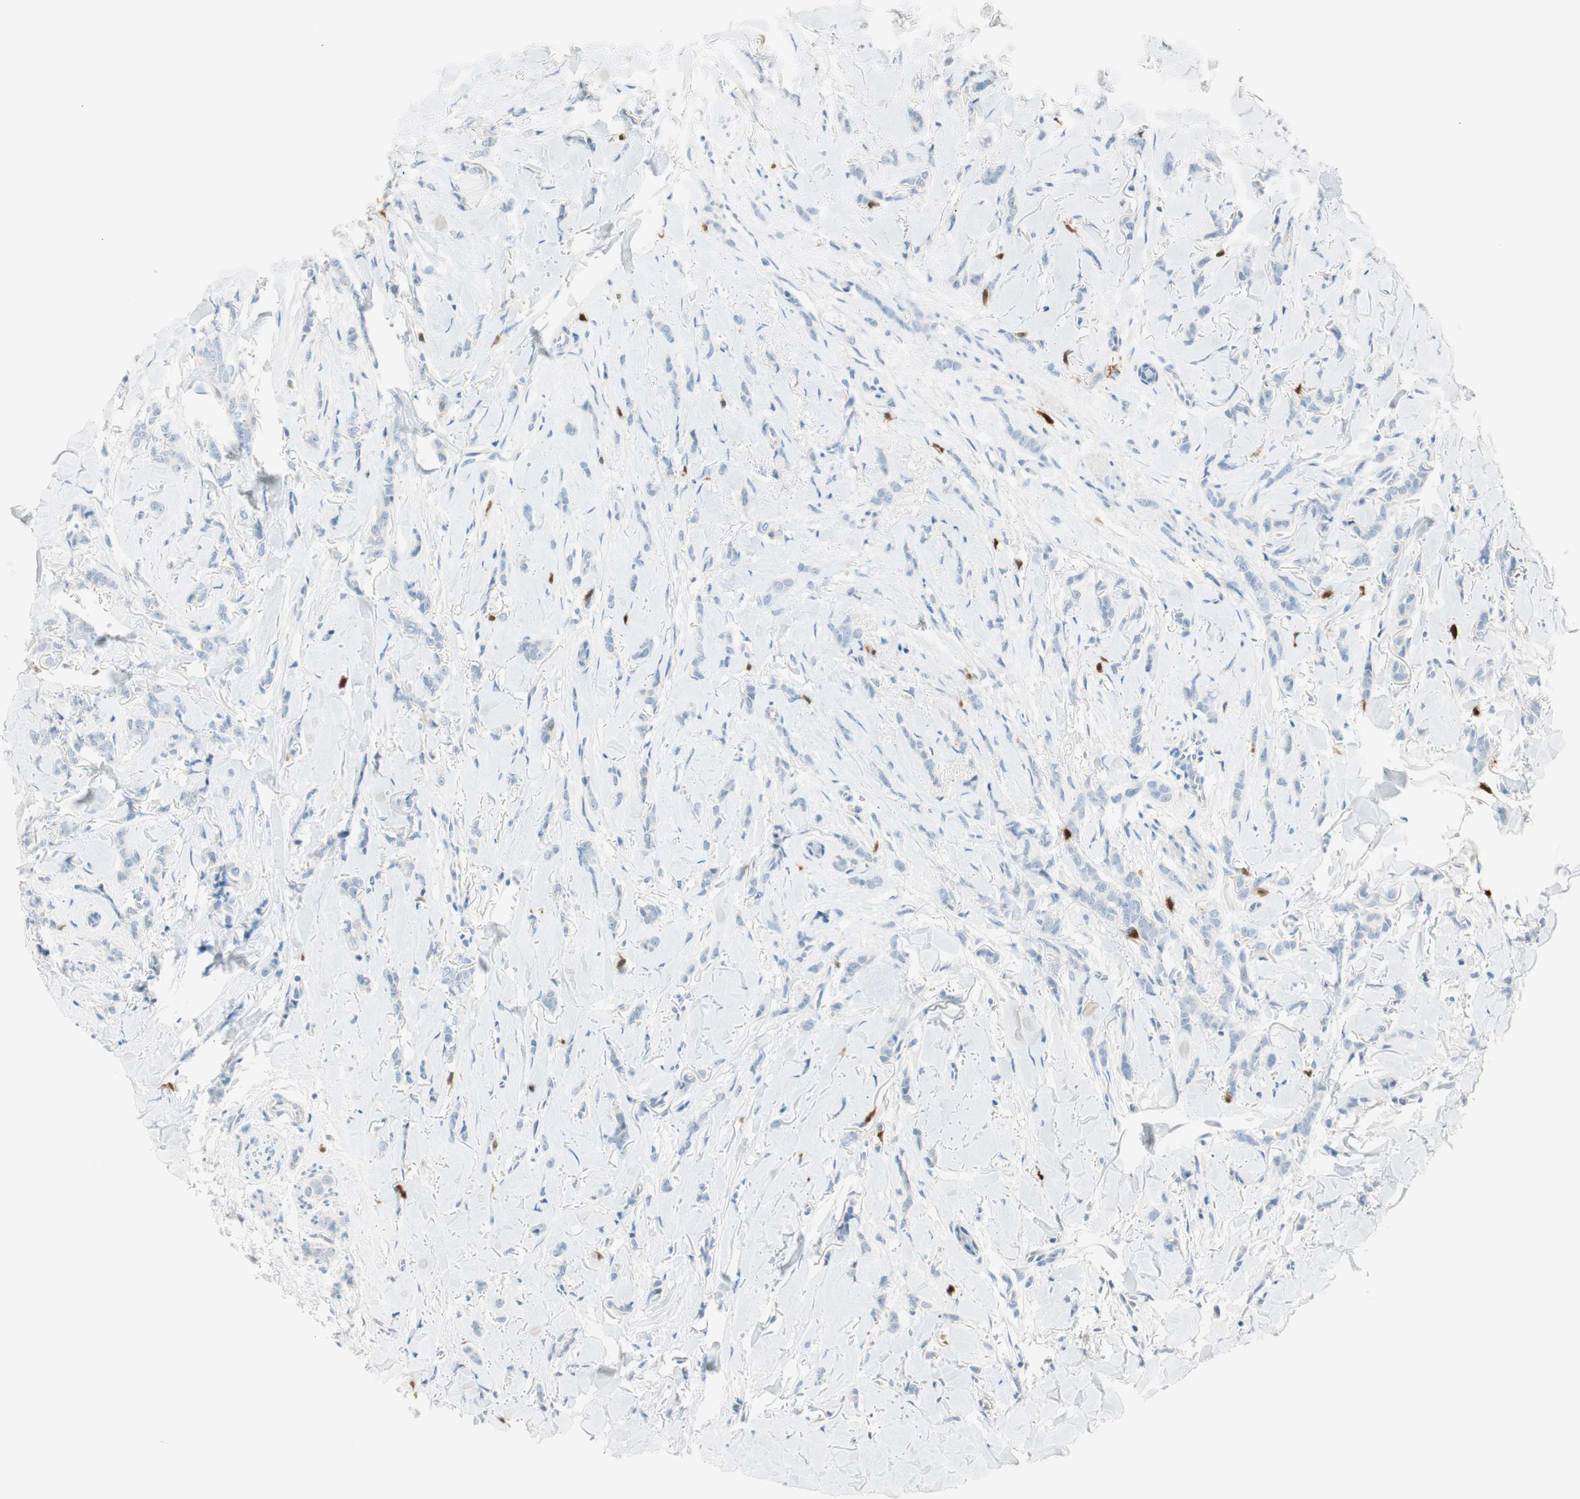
{"staining": {"intensity": "negative", "quantity": "none", "location": "none"}, "tissue": "breast cancer", "cell_type": "Tumor cells", "image_type": "cancer", "snomed": [{"axis": "morphology", "description": "Lobular carcinoma"}, {"axis": "topography", "description": "Skin"}, {"axis": "topography", "description": "Breast"}], "caption": "High magnification brightfield microscopy of breast cancer (lobular carcinoma) stained with DAB (brown) and counterstained with hematoxylin (blue): tumor cells show no significant positivity.", "gene": "HPGD", "patient": {"sex": "female", "age": 46}}